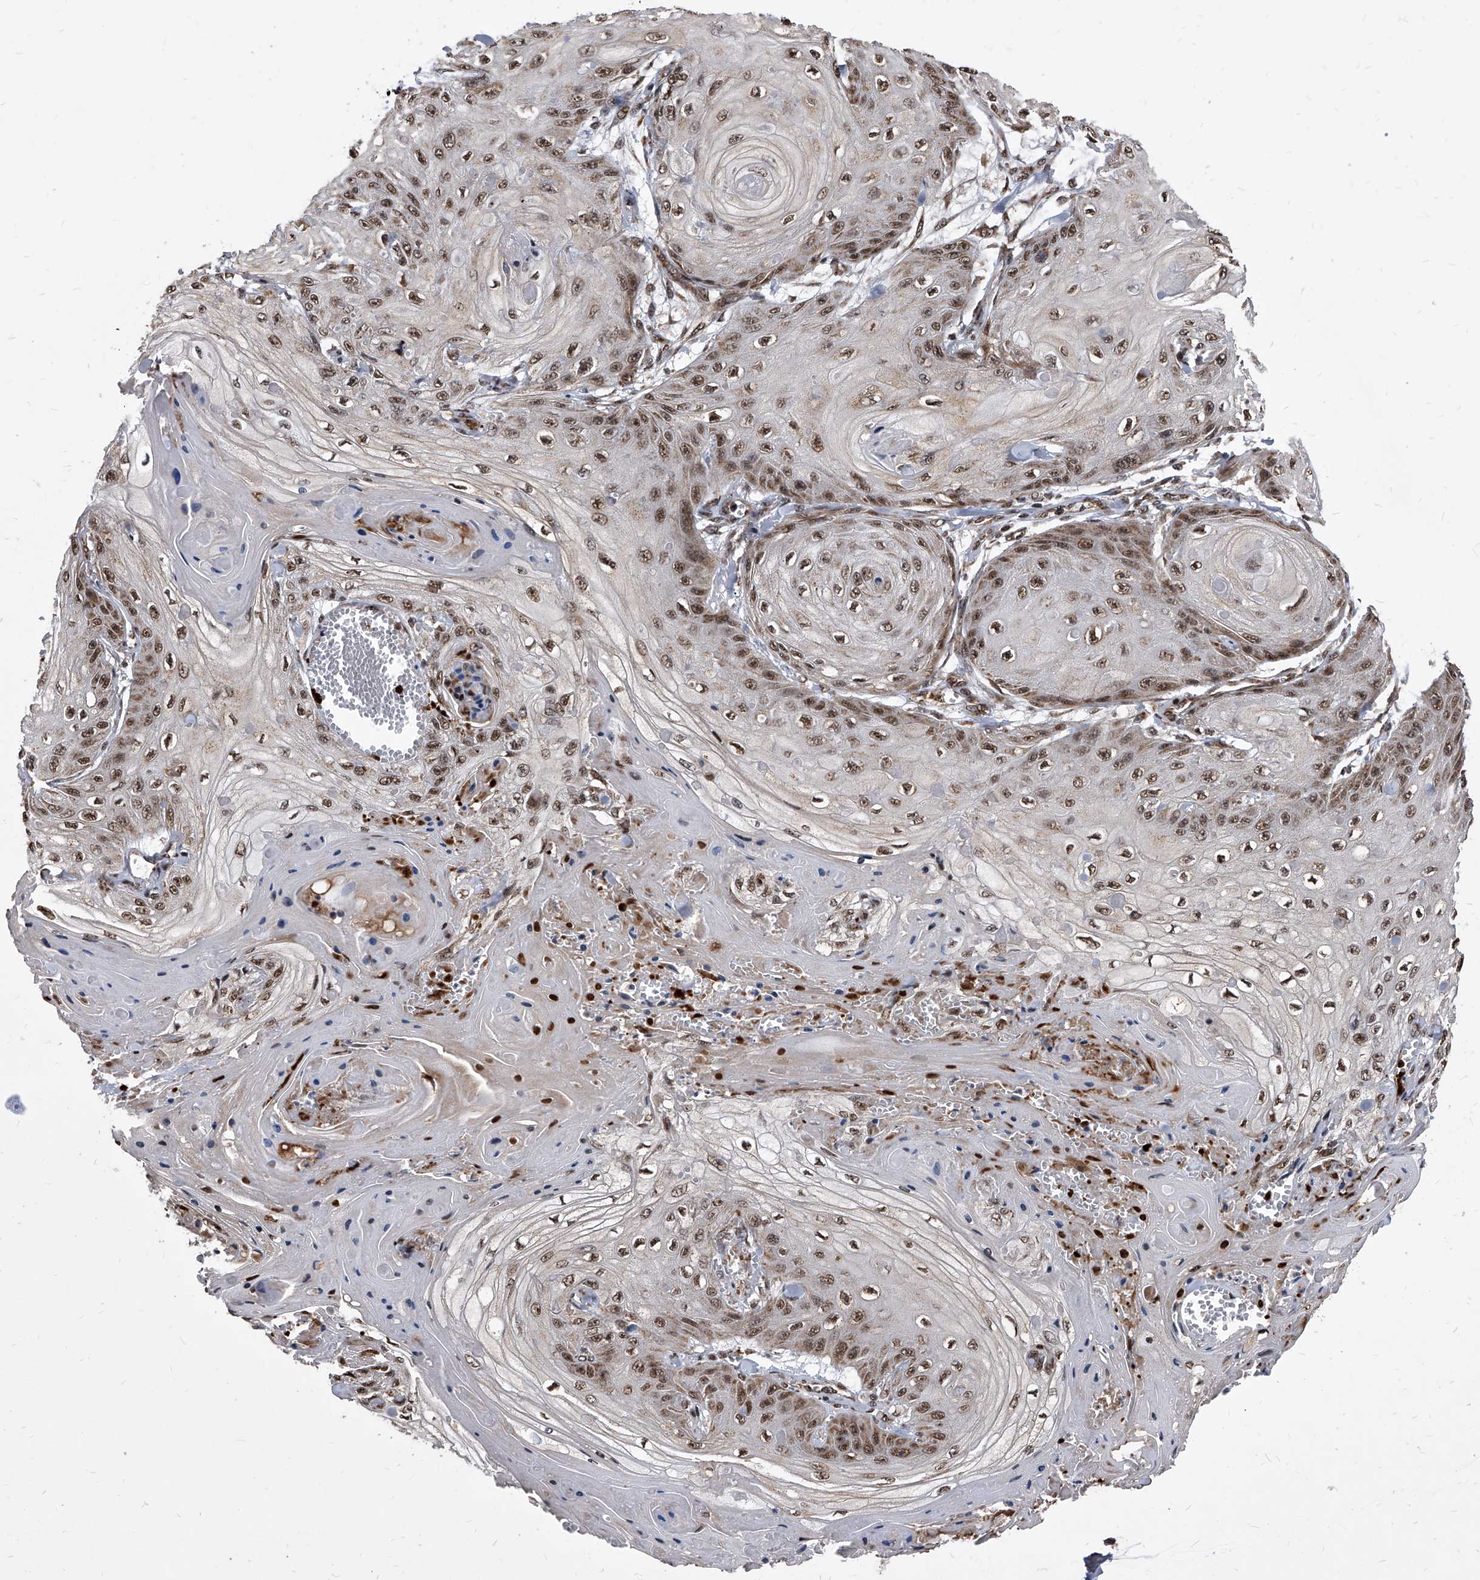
{"staining": {"intensity": "moderate", "quantity": ">75%", "location": "nuclear"}, "tissue": "skin cancer", "cell_type": "Tumor cells", "image_type": "cancer", "snomed": [{"axis": "morphology", "description": "Squamous cell carcinoma, NOS"}, {"axis": "topography", "description": "Skin"}], "caption": "This micrograph demonstrates skin squamous cell carcinoma stained with immunohistochemistry (IHC) to label a protein in brown. The nuclear of tumor cells show moderate positivity for the protein. Nuclei are counter-stained blue.", "gene": "DUSP22", "patient": {"sex": "male", "age": 74}}